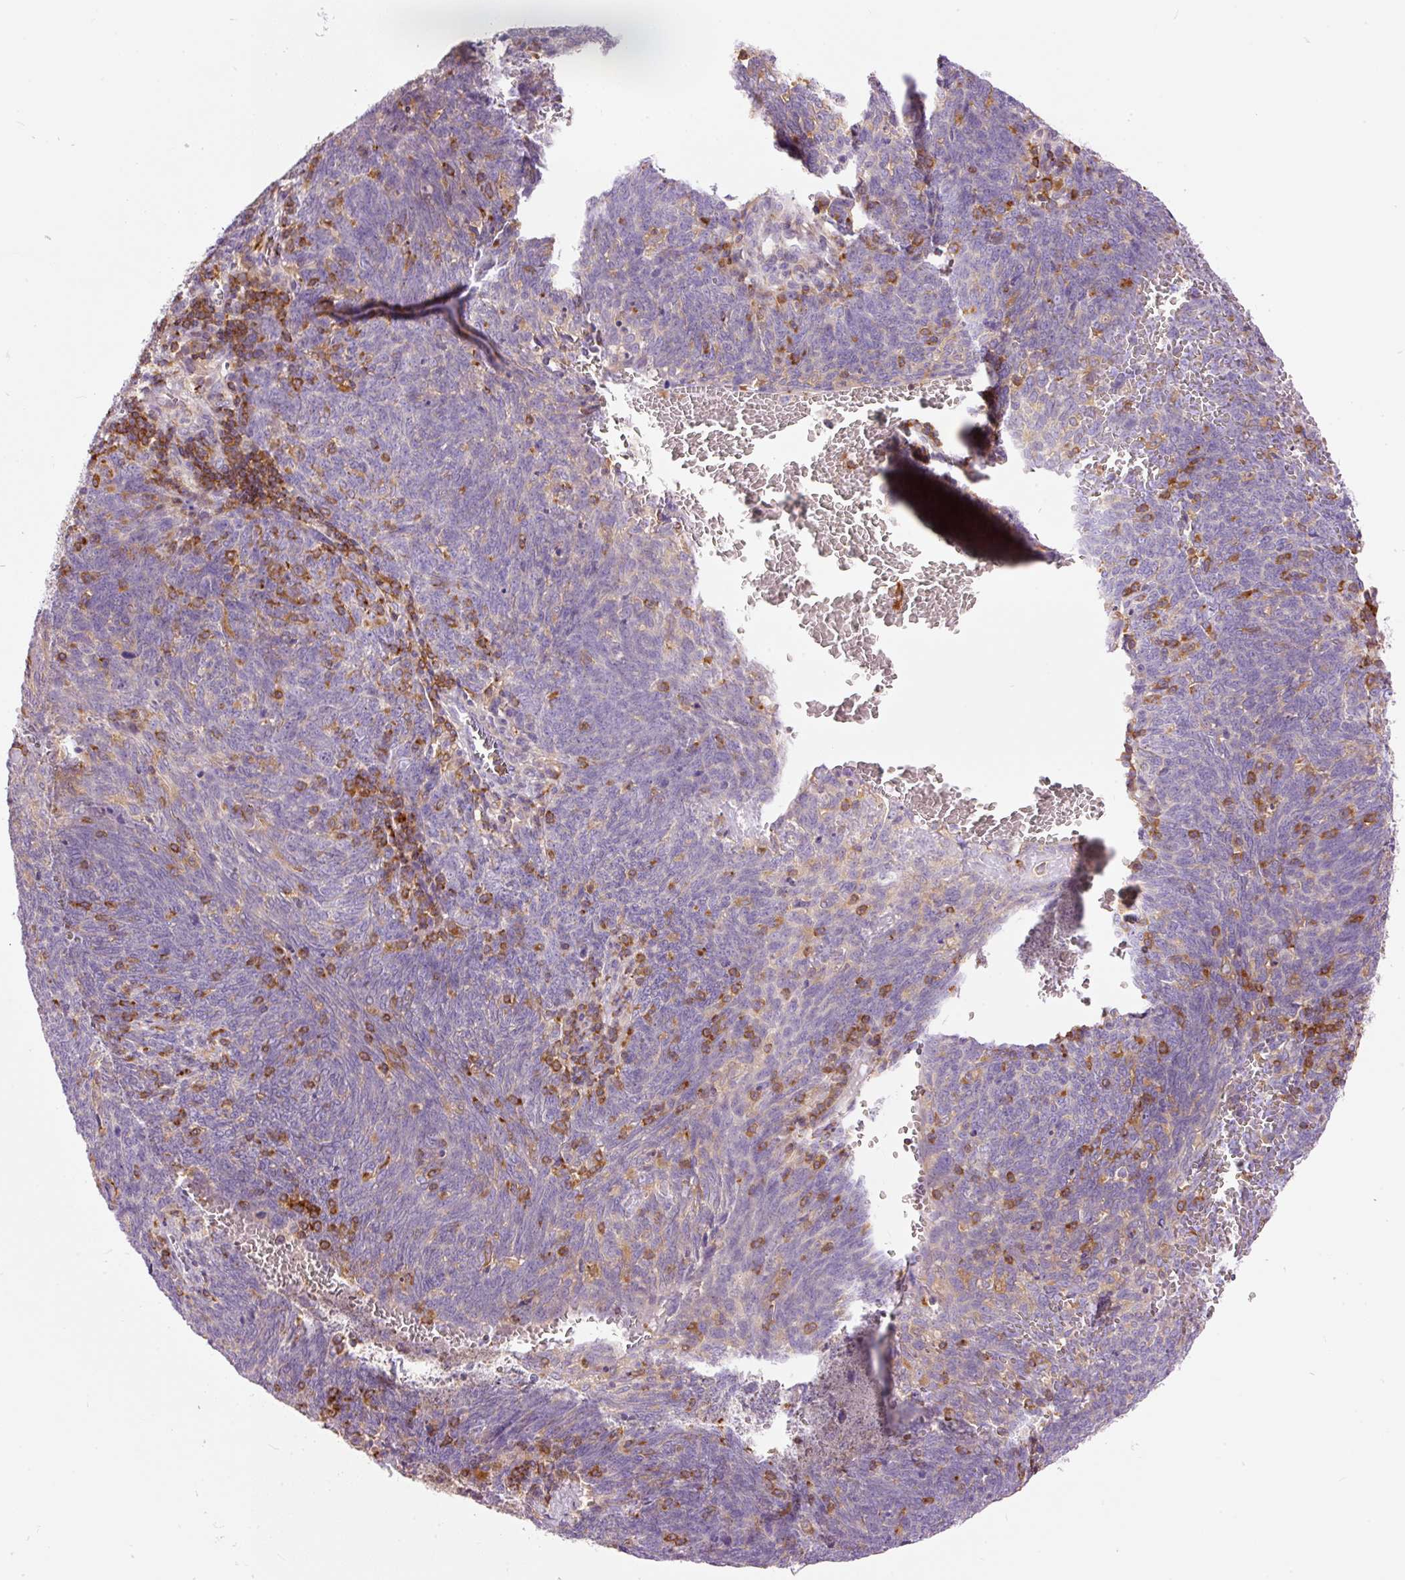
{"staining": {"intensity": "negative", "quantity": "none", "location": "none"}, "tissue": "lung cancer", "cell_type": "Tumor cells", "image_type": "cancer", "snomed": [{"axis": "morphology", "description": "Squamous cell carcinoma, NOS"}, {"axis": "topography", "description": "Lung"}], "caption": "The photomicrograph shows no significant expression in tumor cells of lung cancer.", "gene": "DOK6", "patient": {"sex": "female", "age": 72}}